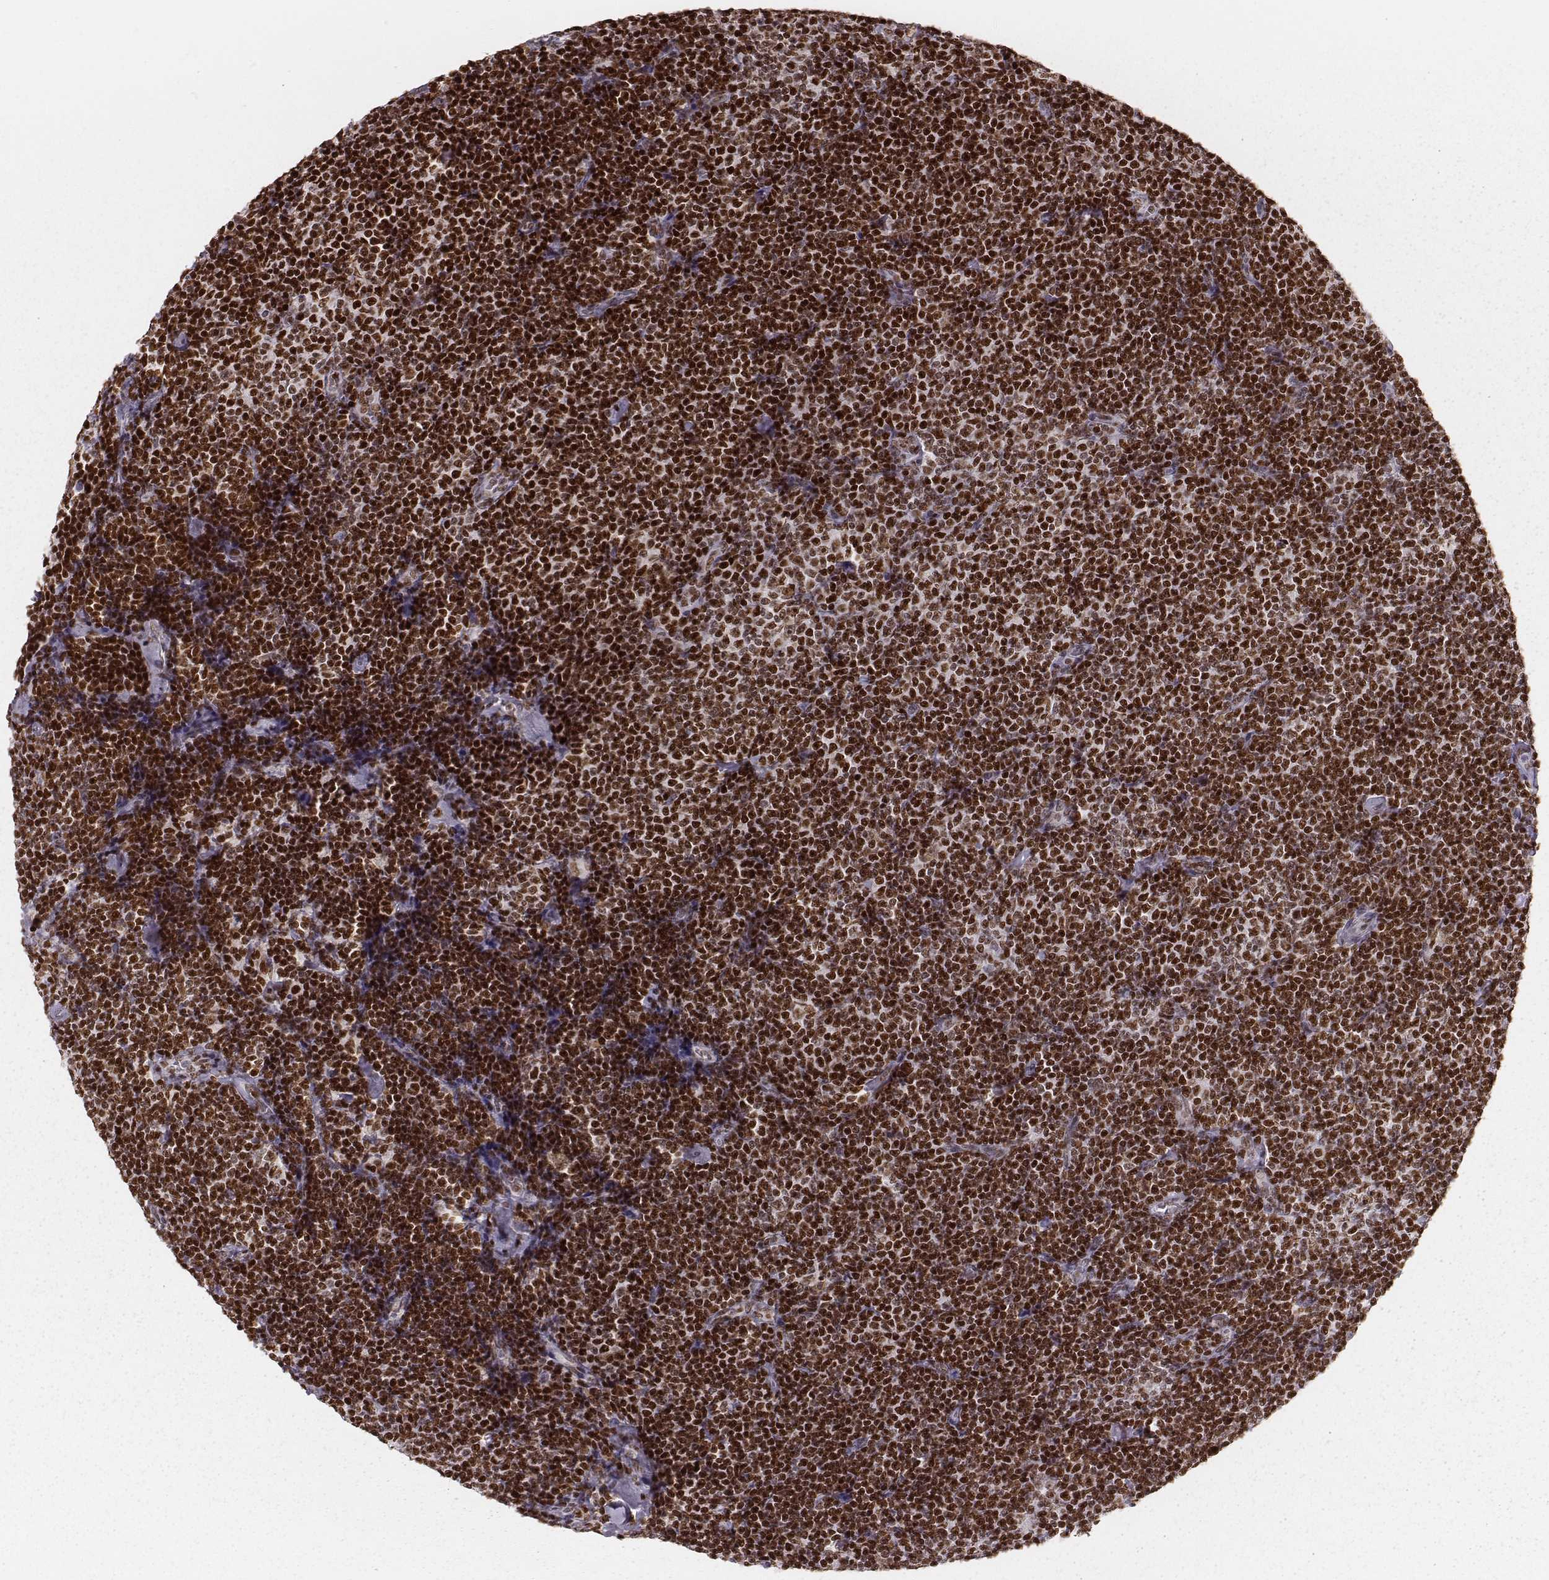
{"staining": {"intensity": "strong", "quantity": ">75%", "location": "nuclear"}, "tissue": "lymphoma", "cell_type": "Tumor cells", "image_type": "cancer", "snomed": [{"axis": "morphology", "description": "Malignant lymphoma, non-Hodgkin's type, Low grade"}, {"axis": "topography", "description": "Lymph node"}], "caption": "Immunohistochemical staining of low-grade malignant lymphoma, non-Hodgkin's type shows strong nuclear protein expression in approximately >75% of tumor cells. The staining was performed using DAB, with brown indicating positive protein expression. Nuclei are stained blue with hematoxylin.", "gene": "PARP1", "patient": {"sex": "male", "age": 81}}